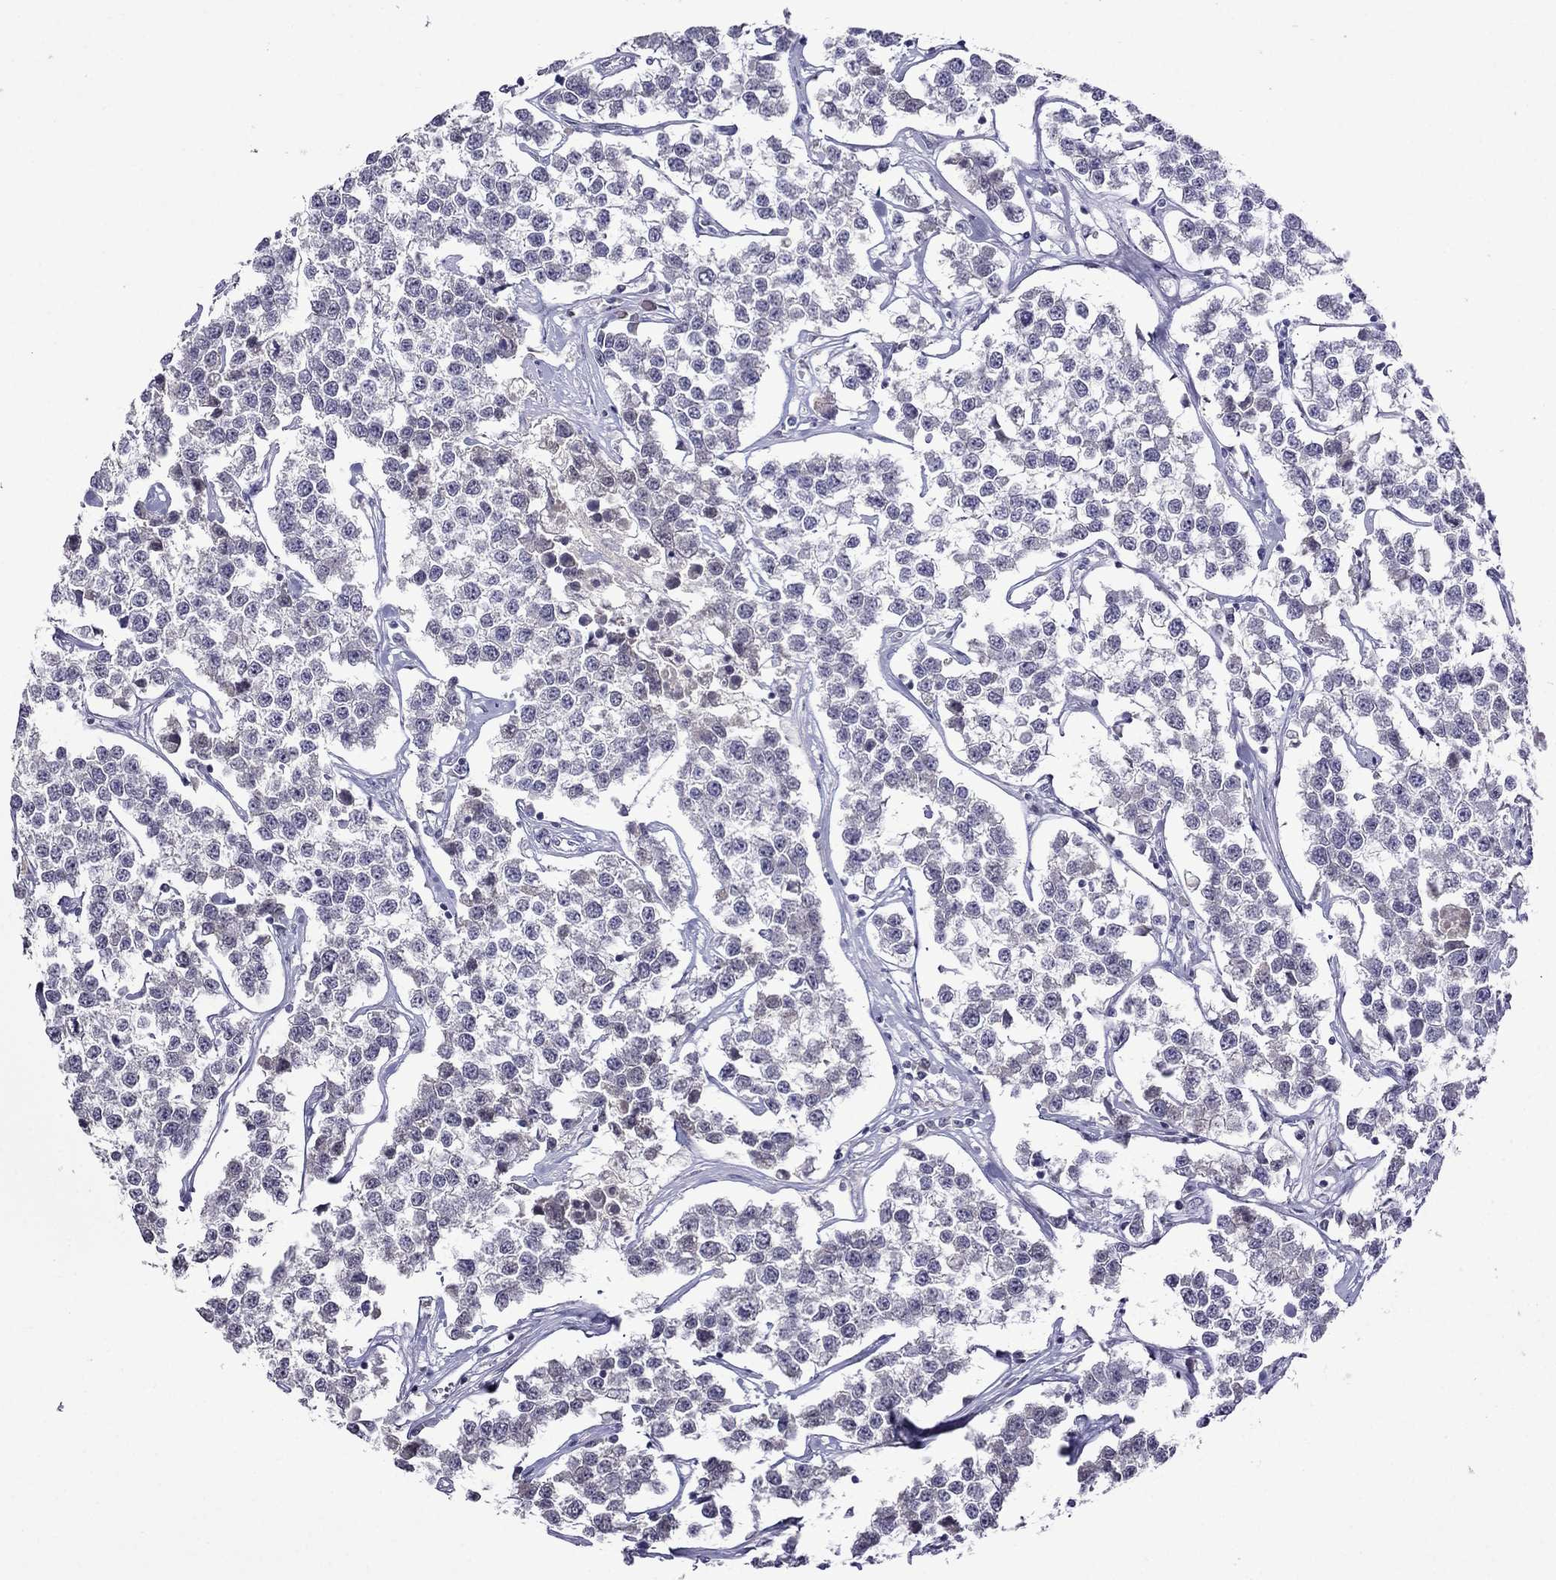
{"staining": {"intensity": "negative", "quantity": "none", "location": "none"}, "tissue": "testis cancer", "cell_type": "Tumor cells", "image_type": "cancer", "snomed": [{"axis": "morphology", "description": "Seminoma, NOS"}, {"axis": "topography", "description": "Testis"}], "caption": "Tumor cells show no significant protein staining in testis seminoma.", "gene": "SPTBN4", "patient": {"sex": "male", "age": 59}}